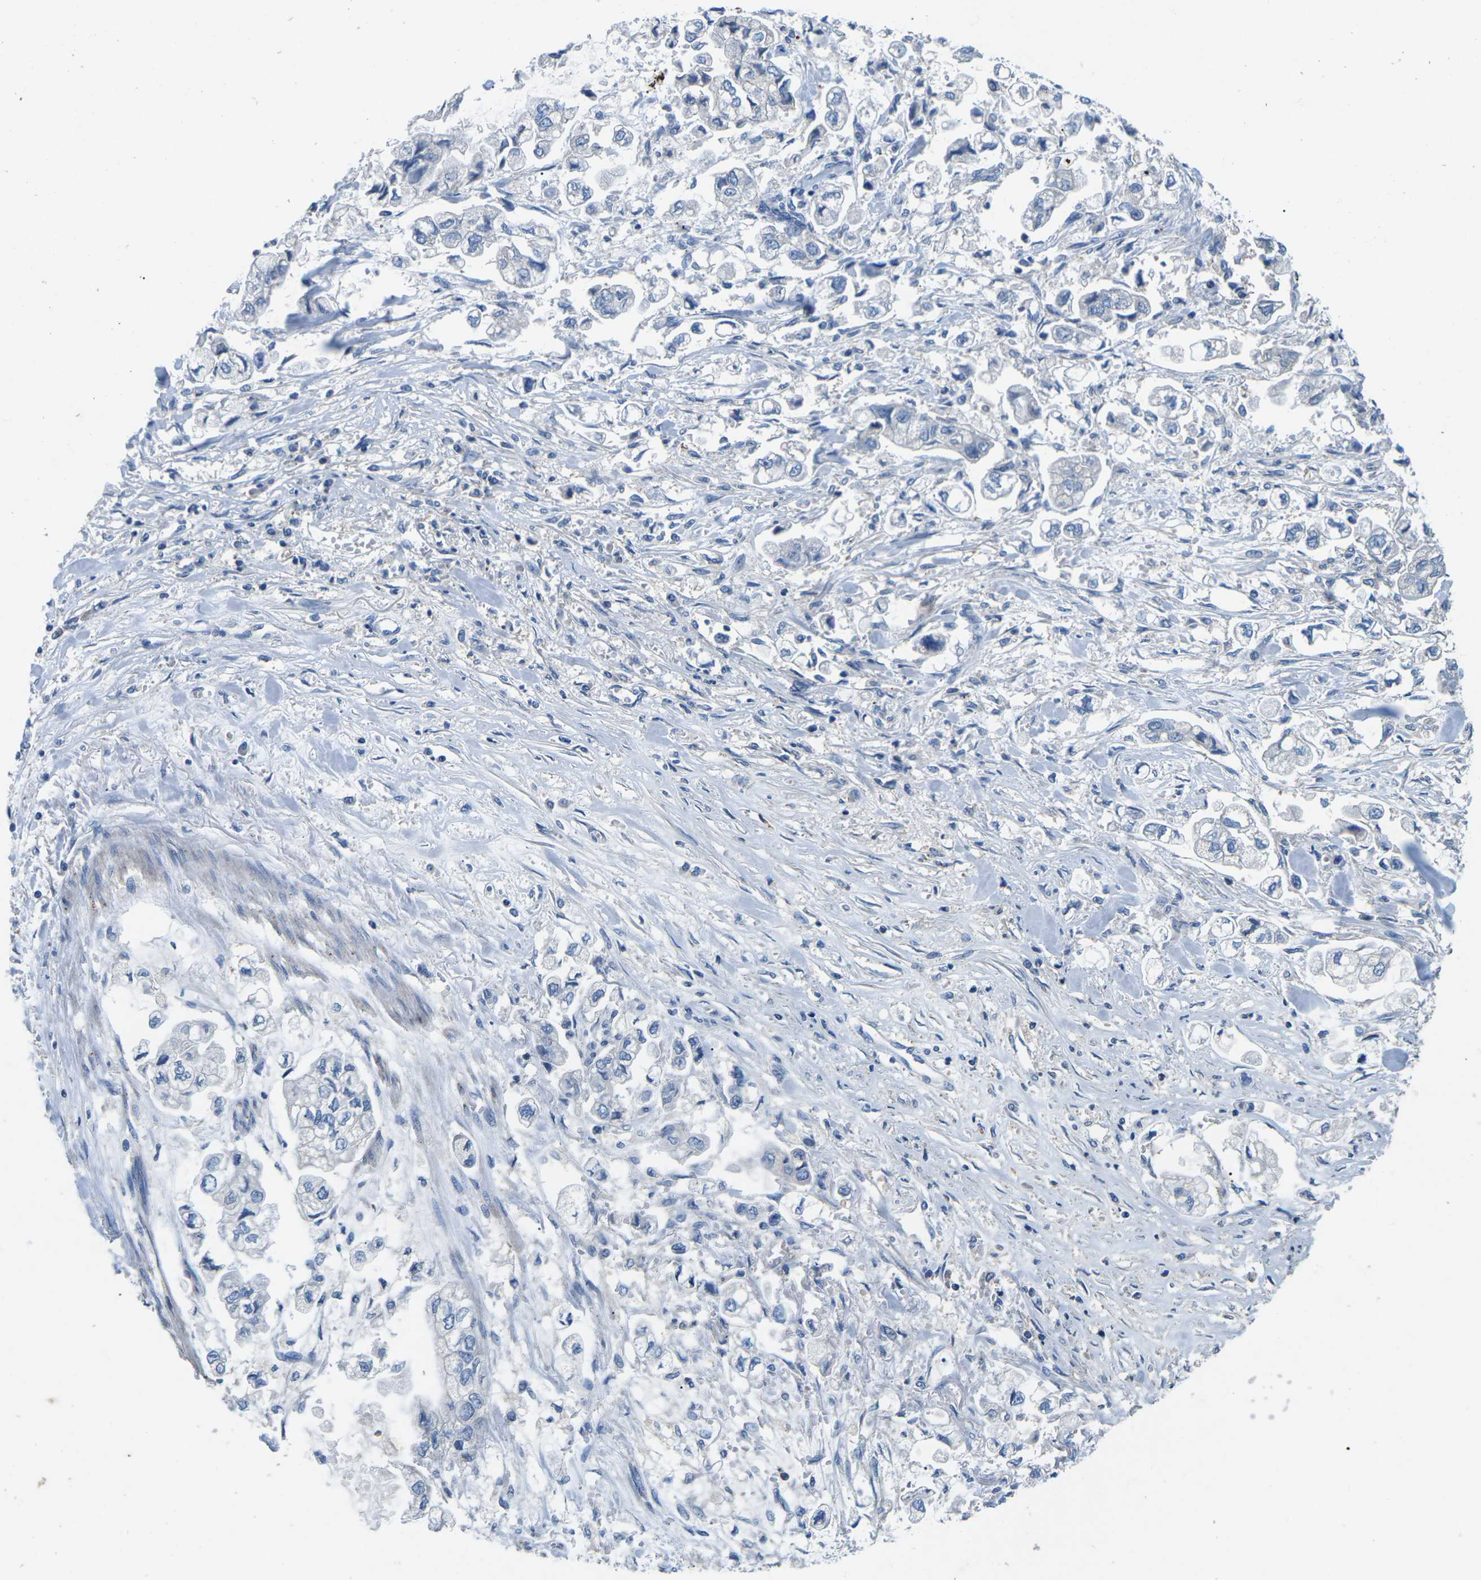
{"staining": {"intensity": "negative", "quantity": "none", "location": "none"}, "tissue": "stomach cancer", "cell_type": "Tumor cells", "image_type": "cancer", "snomed": [{"axis": "morphology", "description": "Normal tissue, NOS"}, {"axis": "morphology", "description": "Adenocarcinoma, NOS"}, {"axis": "topography", "description": "Stomach"}], "caption": "IHC micrograph of neoplastic tissue: human stomach cancer stained with DAB (3,3'-diaminobenzidine) displays no significant protein expression in tumor cells.", "gene": "PDCD6IP", "patient": {"sex": "male", "age": 62}}